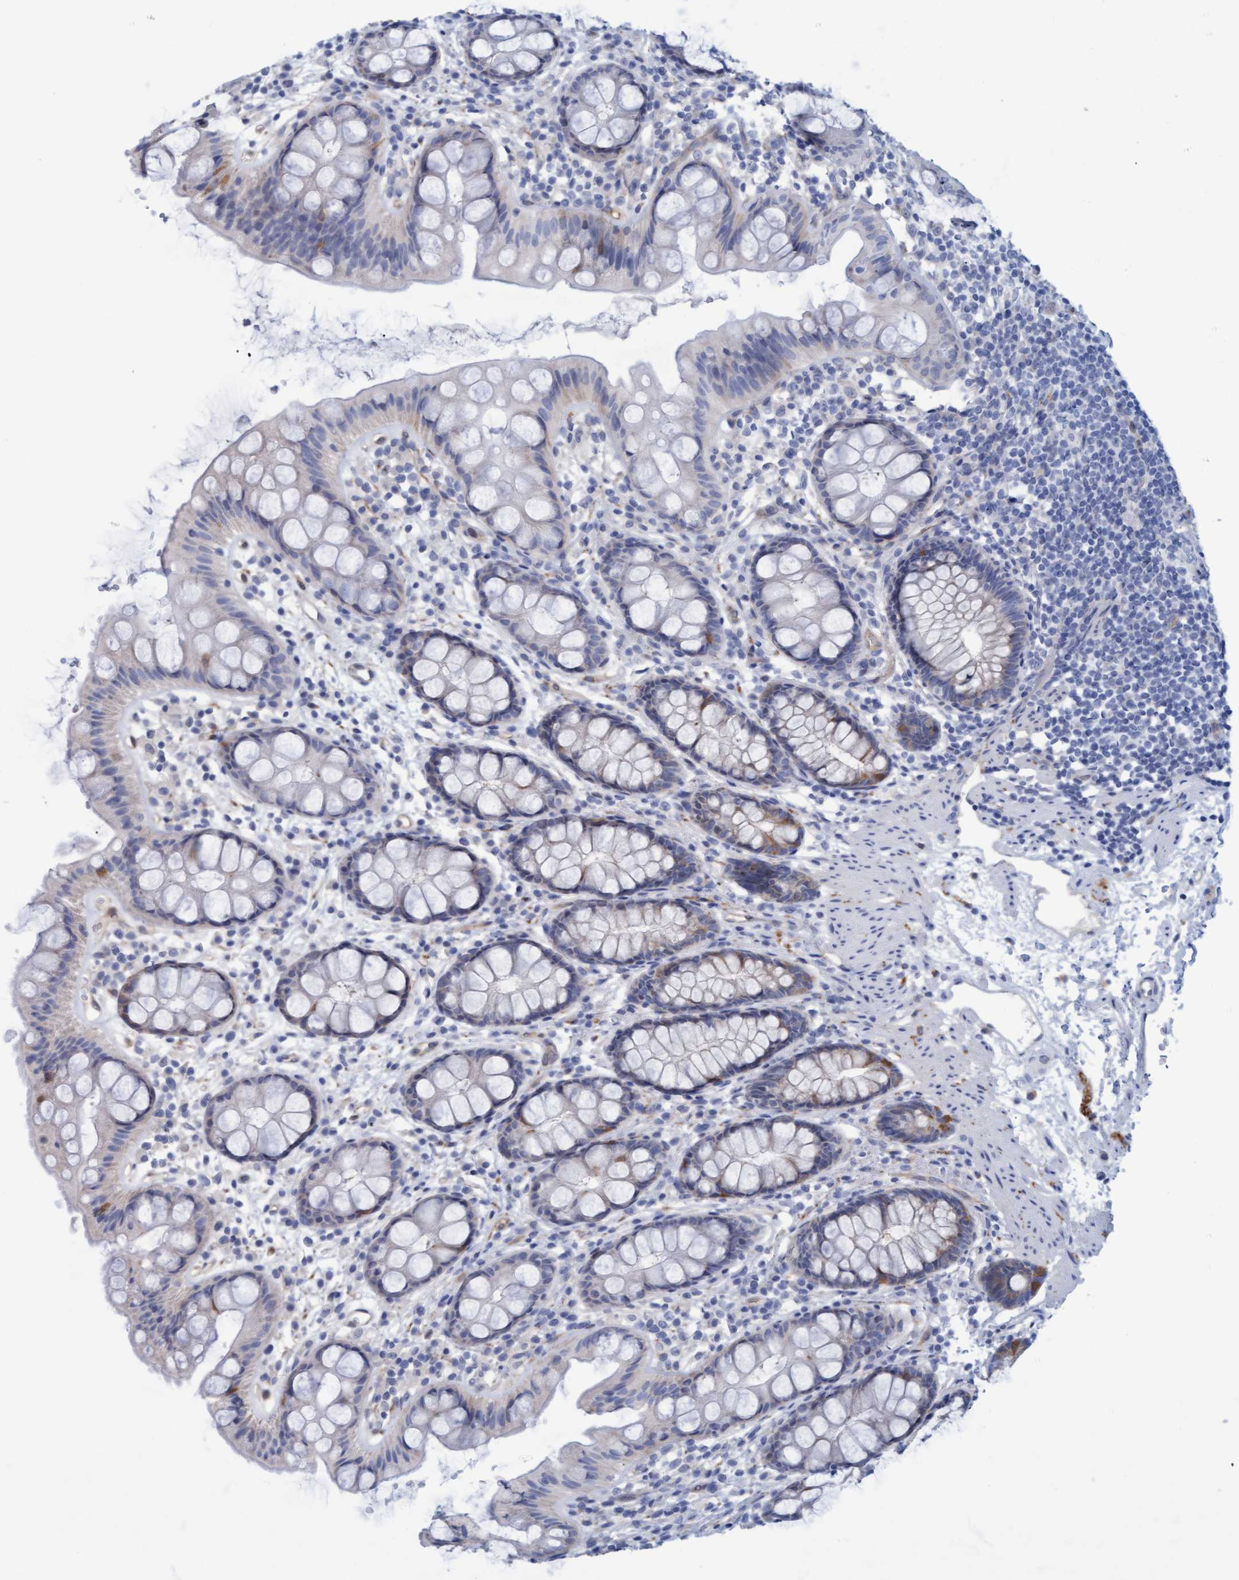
{"staining": {"intensity": "weak", "quantity": "<25%", "location": "cytoplasmic/membranous"}, "tissue": "rectum", "cell_type": "Glandular cells", "image_type": "normal", "snomed": [{"axis": "morphology", "description": "Normal tissue, NOS"}, {"axis": "topography", "description": "Rectum"}], "caption": "Glandular cells are negative for brown protein staining in normal rectum. (DAB immunohistochemistry with hematoxylin counter stain).", "gene": "STXBP1", "patient": {"sex": "female", "age": 65}}